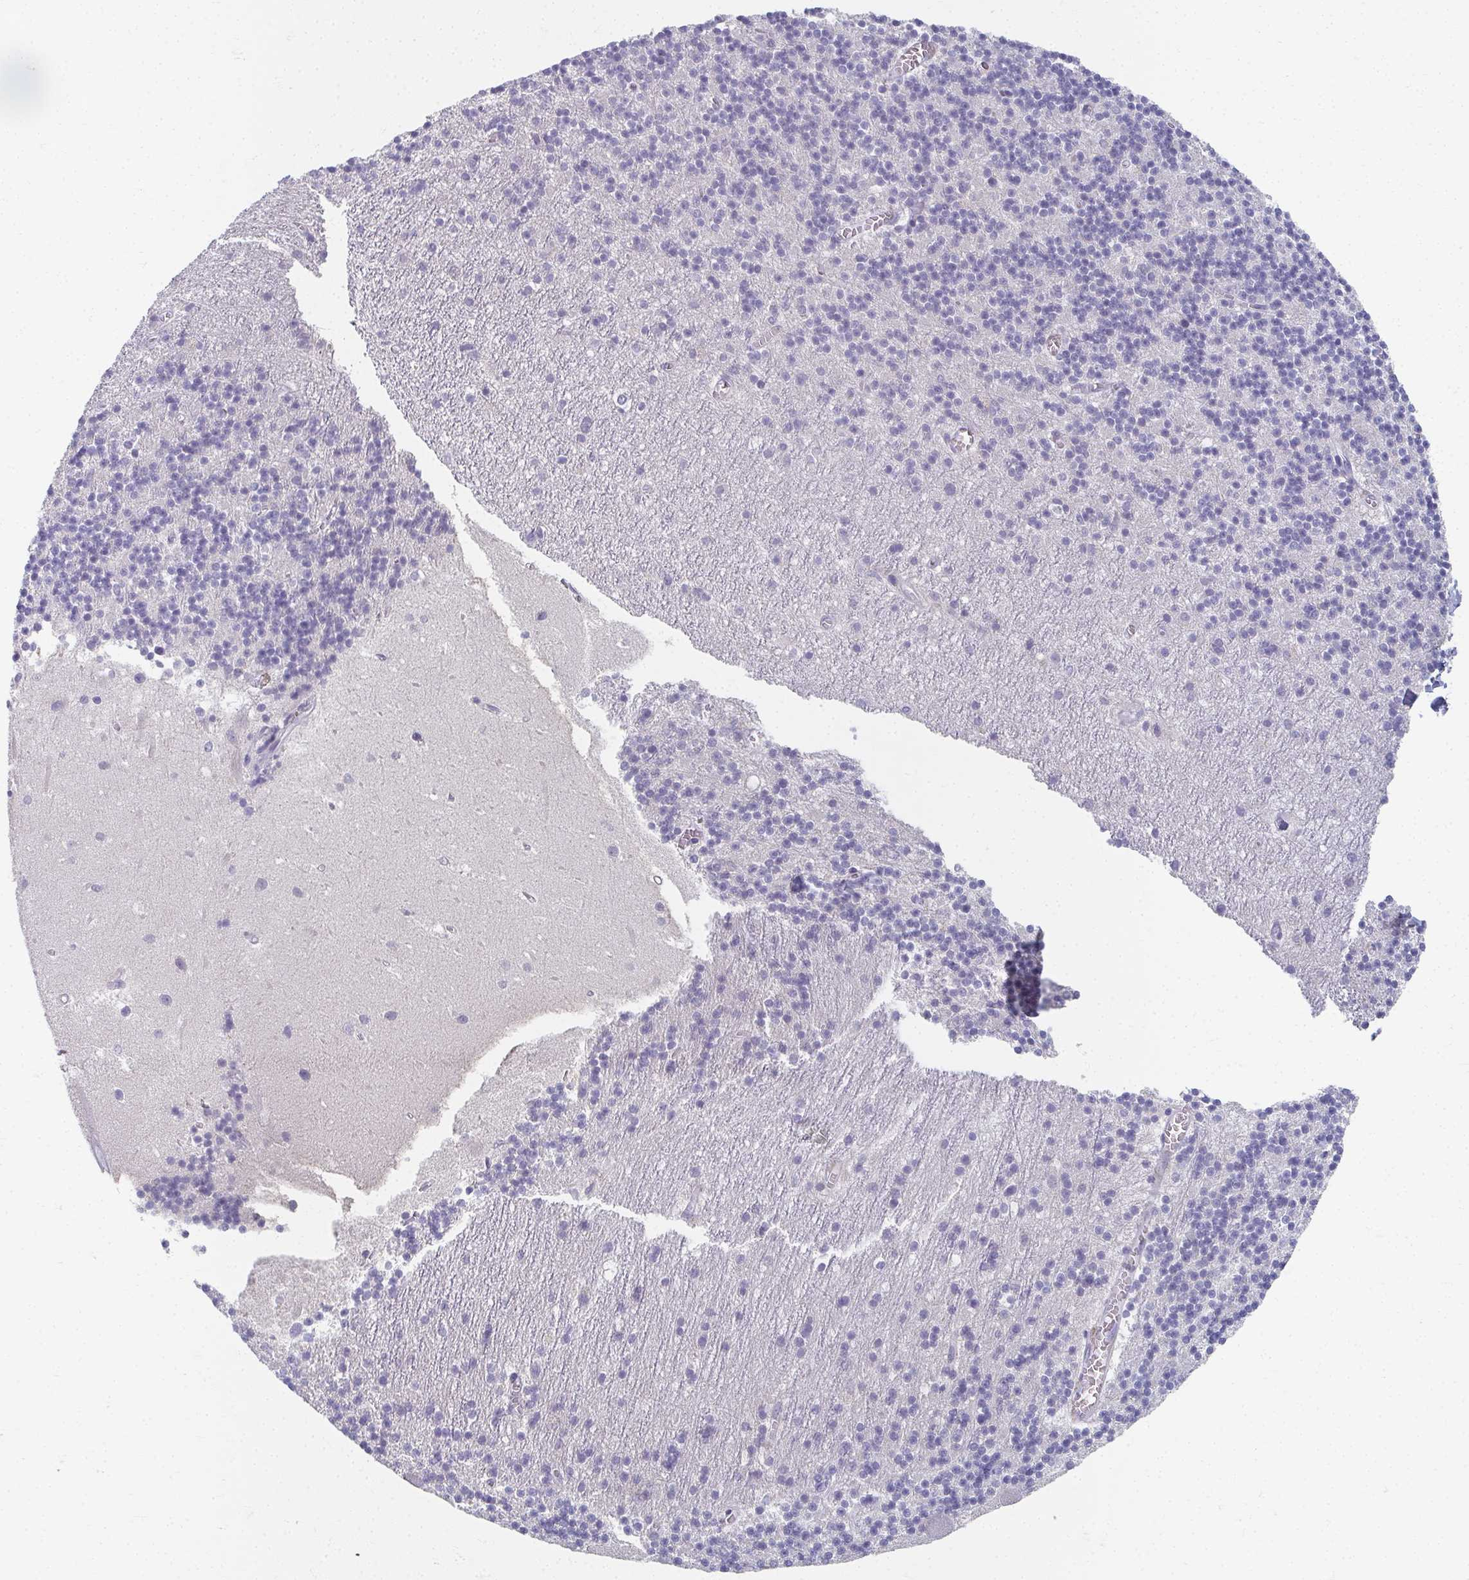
{"staining": {"intensity": "negative", "quantity": "none", "location": "none"}, "tissue": "cerebellum", "cell_type": "Cells in granular layer", "image_type": "normal", "snomed": [{"axis": "morphology", "description": "Normal tissue, NOS"}, {"axis": "topography", "description": "Cerebellum"}], "caption": "The photomicrograph displays no significant staining in cells in granular layer of cerebellum. Brightfield microscopy of IHC stained with DAB (brown) and hematoxylin (blue), captured at high magnification.", "gene": "CAMKV", "patient": {"sex": "male", "age": 54}}